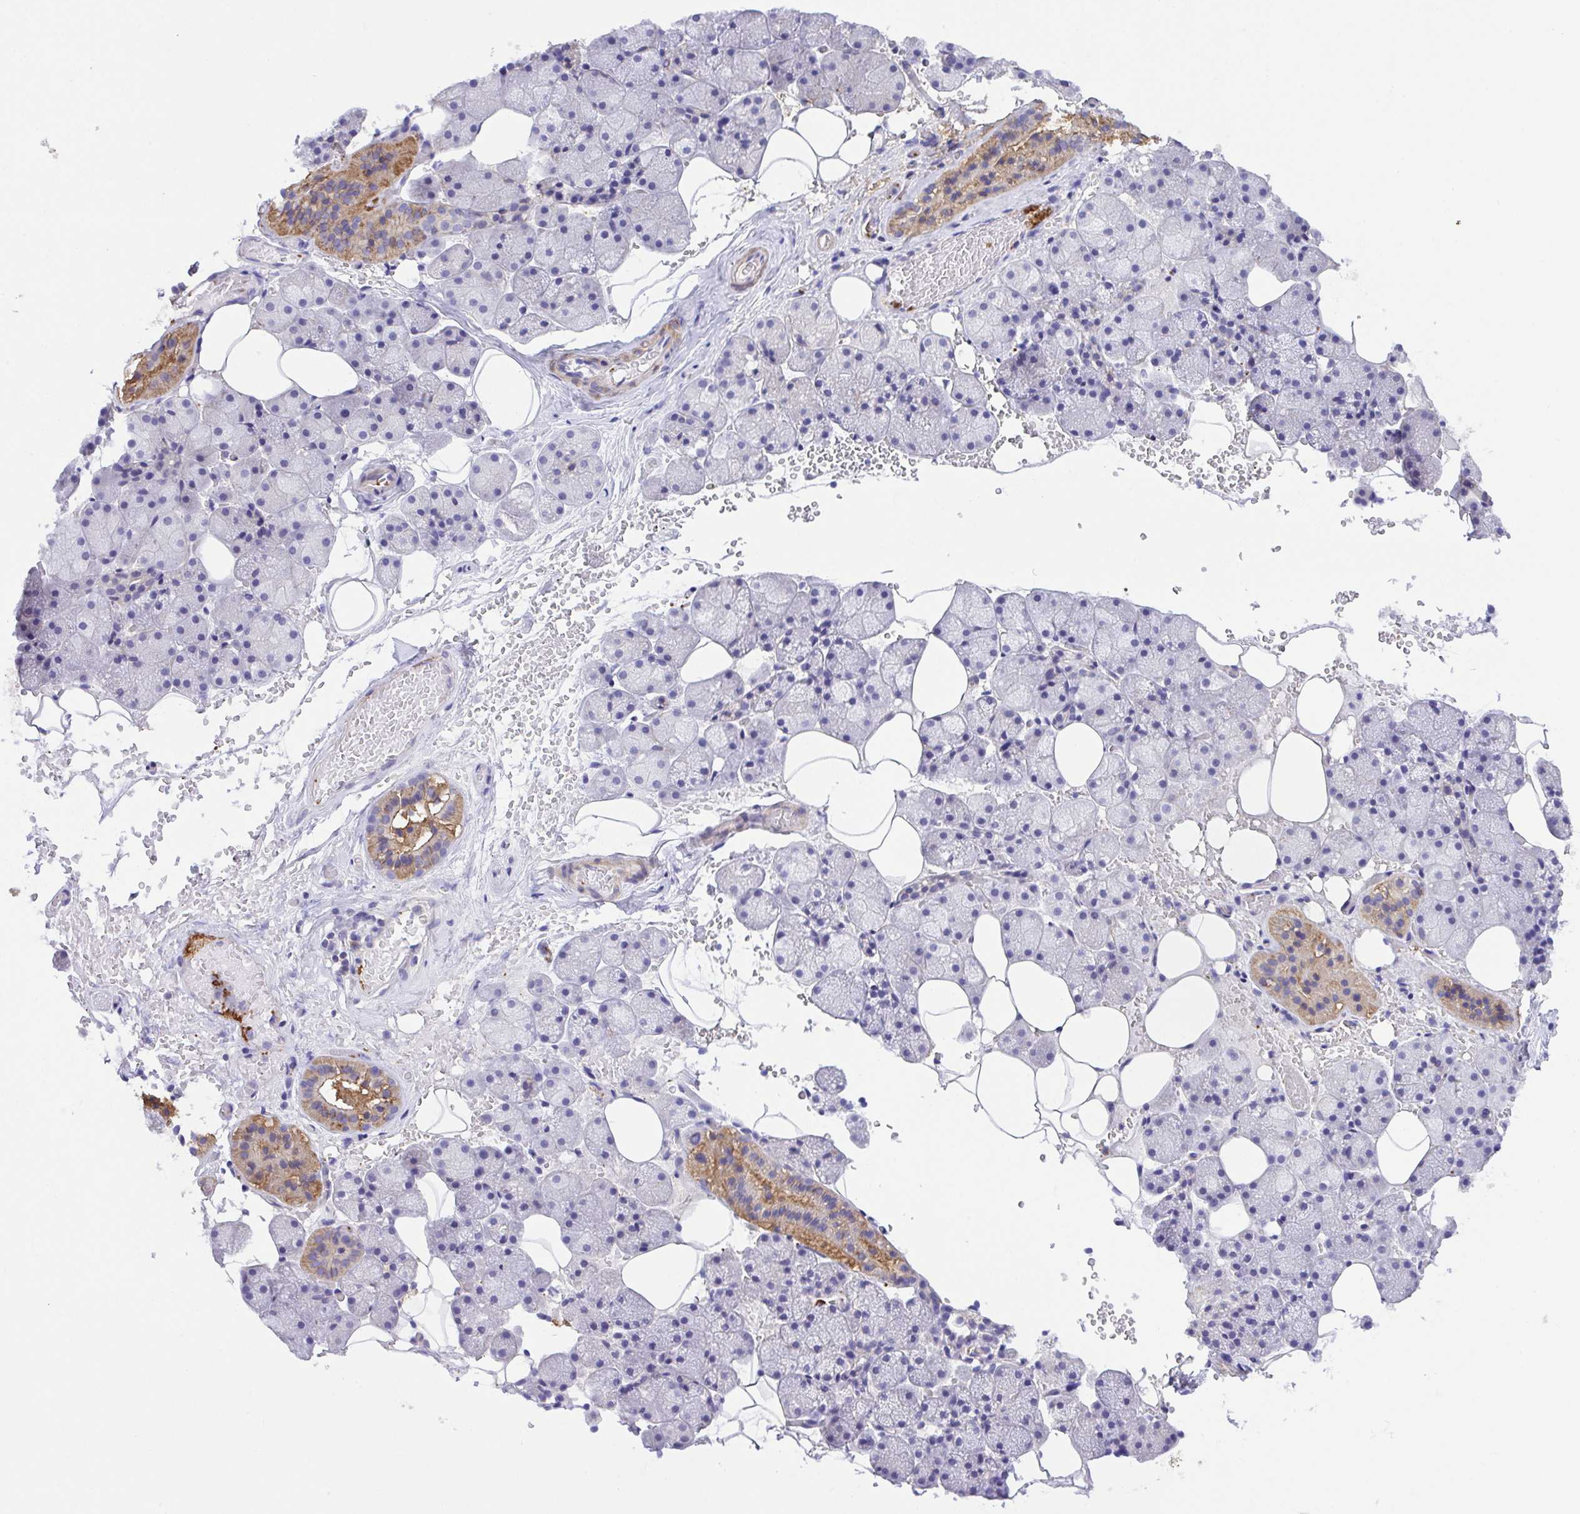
{"staining": {"intensity": "moderate", "quantity": "<25%", "location": "cytoplasmic/membranous"}, "tissue": "salivary gland", "cell_type": "Glandular cells", "image_type": "normal", "snomed": [{"axis": "morphology", "description": "Normal tissue, NOS"}, {"axis": "topography", "description": "Salivary gland"}, {"axis": "topography", "description": "Peripheral nerve tissue"}], "caption": "Brown immunohistochemical staining in unremarkable salivary gland displays moderate cytoplasmic/membranous staining in approximately <25% of glandular cells.", "gene": "PRR14L", "patient": {"sex": "male", "age": 38}}